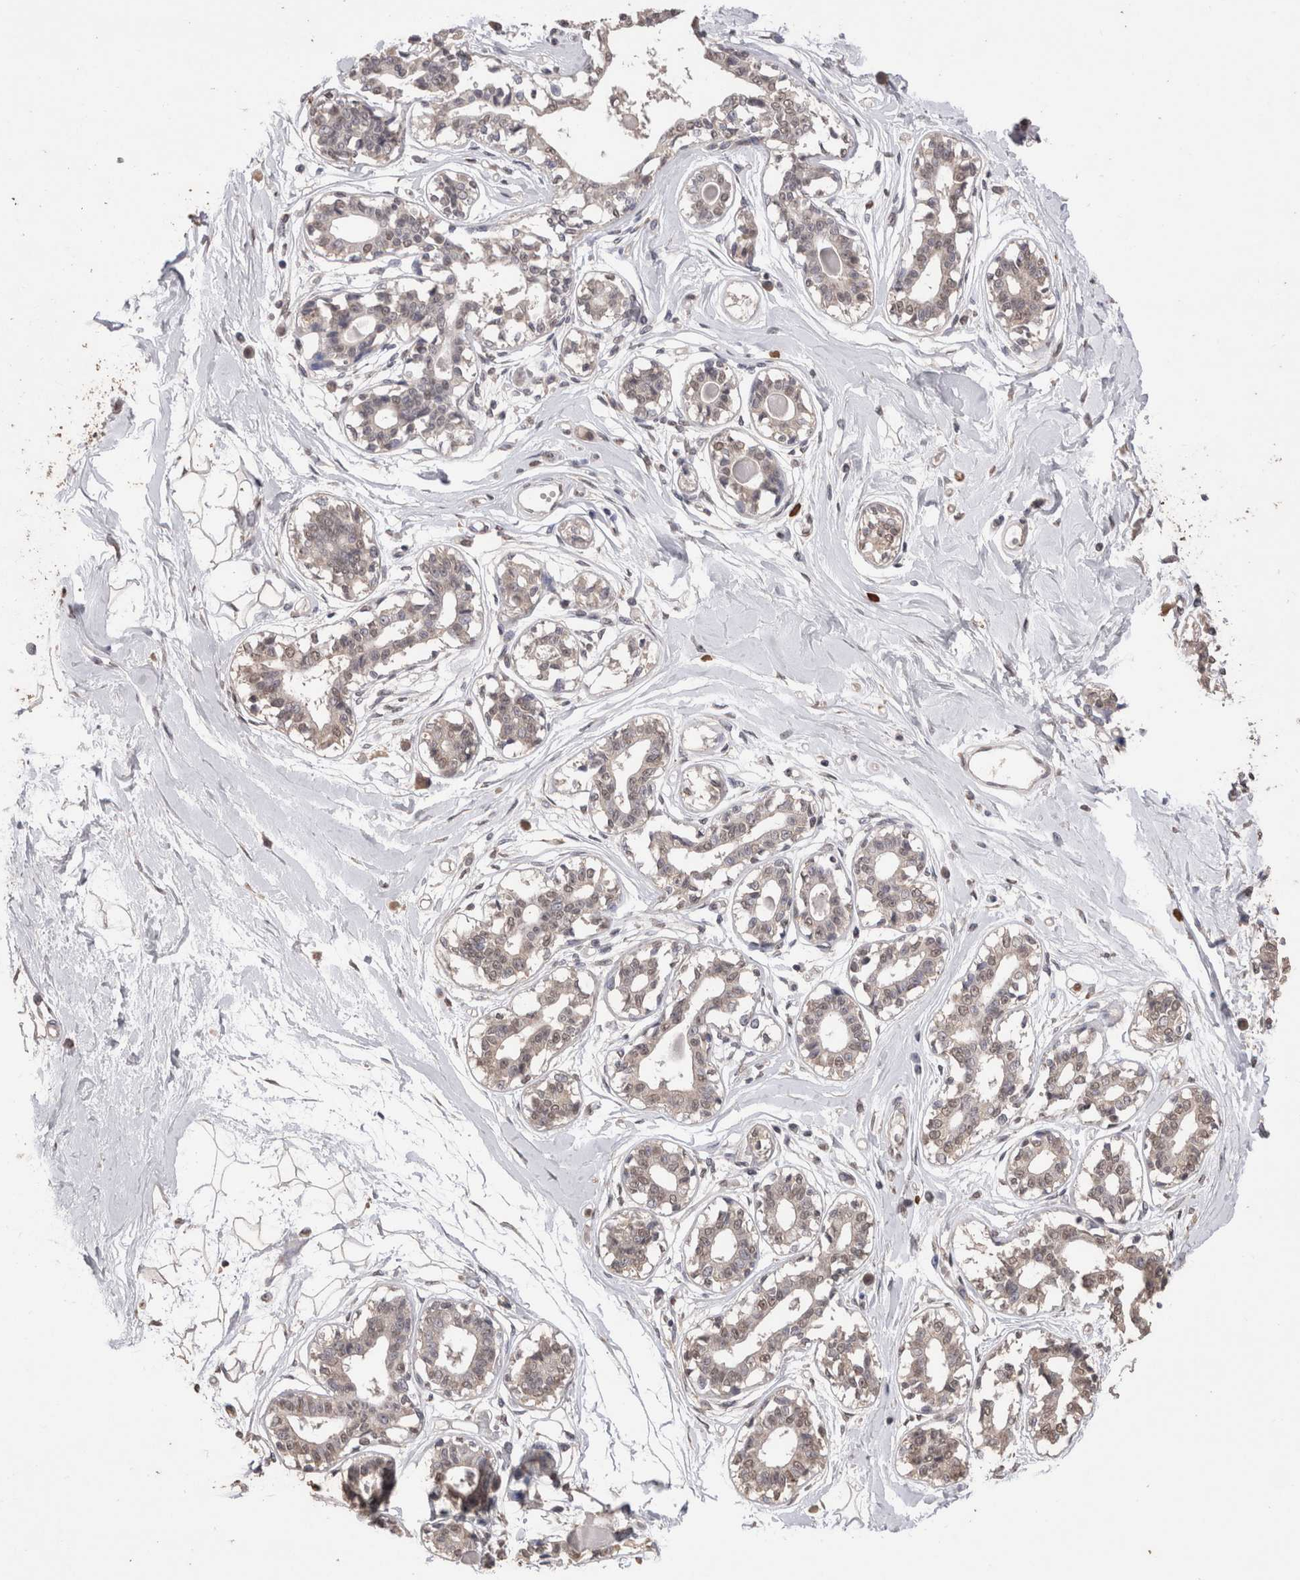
{"staining": {"intensity": "weak", "quantity": "25%-75%", "location": "cytoplasmic/membranous,nuclear"}, "tissue": "breast", "cell_type": "Adipocytes", "image_type": "normal", "snomed": [{"axis": "morphology", "description": "Normal tissue, NOS"}, {"axis": "topography", "description": "Breast"}], "caption": "Immunohistochemical staining of benign human breast displays 25%-75% levels of weak cytoplasmic/membranous,nuclear protein staining in about 25%-75% of adipocytes.", "gene": "GRK5", "patient": {"sex": "female", "age": 45}}